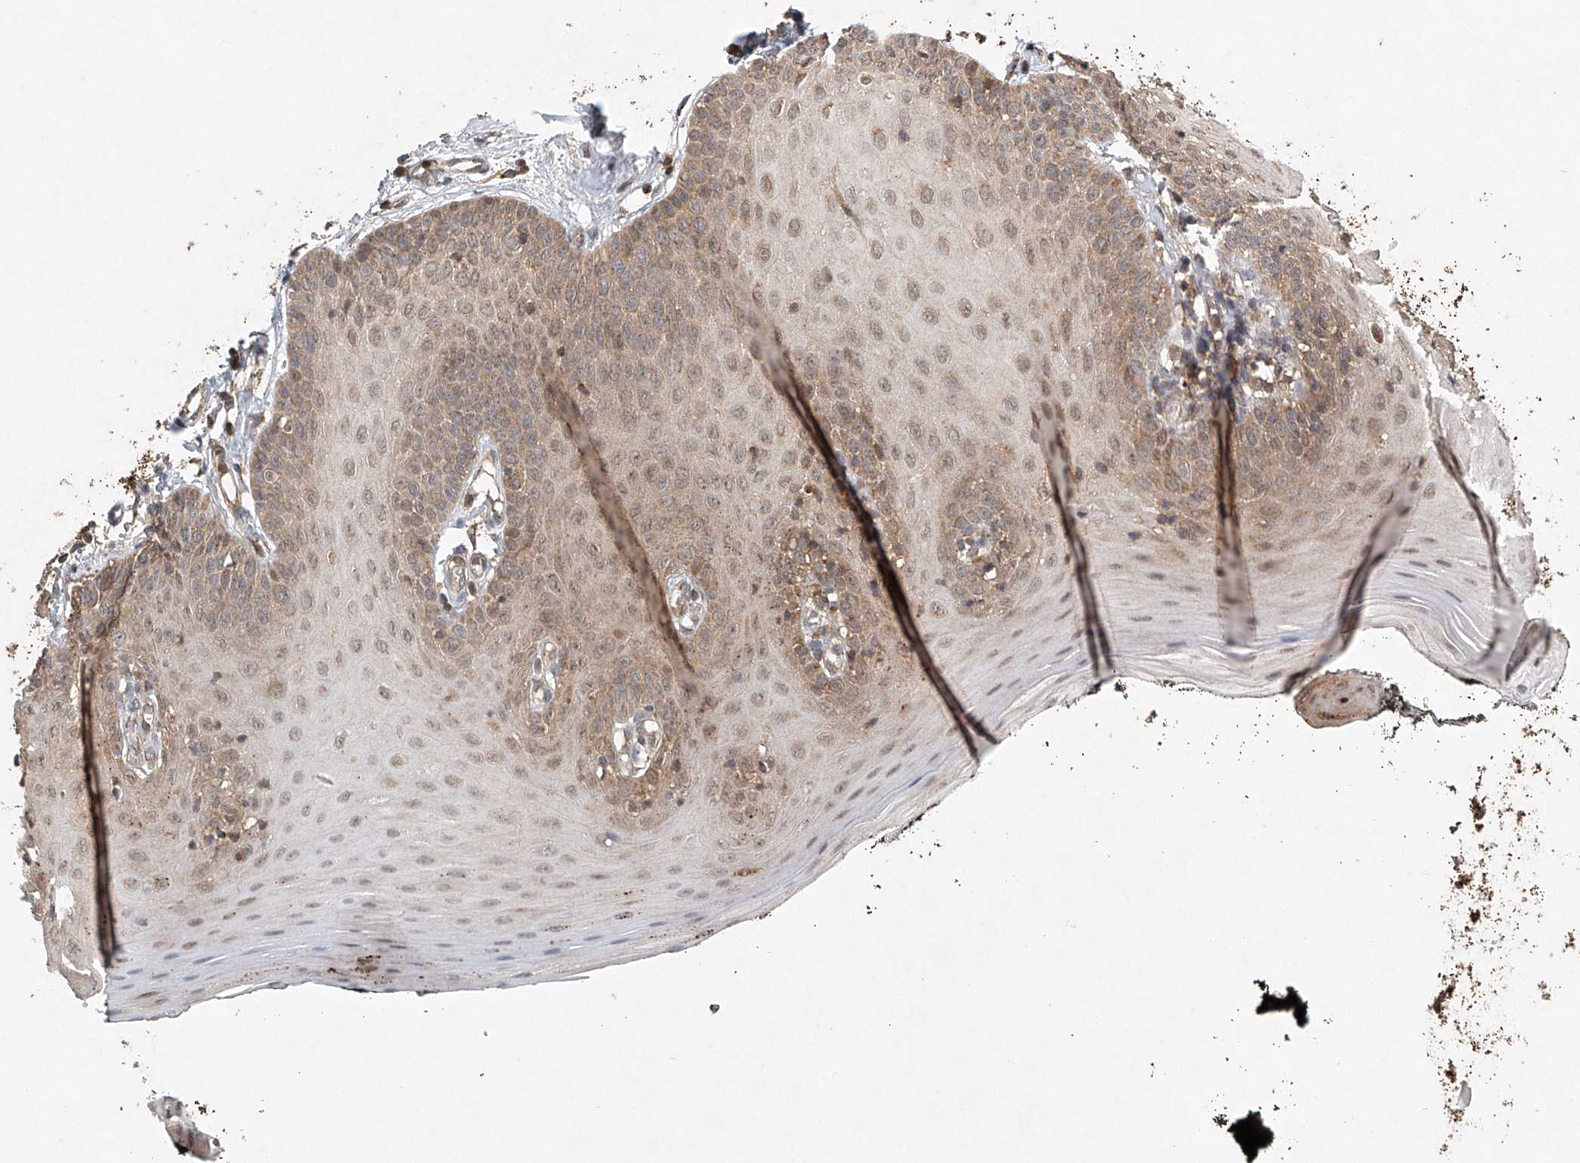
{"staining": {"intensity": "strong", "quantity": "25%-75%", "location": "cytoplasmic/membranous"}, "tissue": "oral mucosa", "cell_type": "Squamous epithelial cells", "image_type": "normal", "snomed": [{"axis": "morphology", "description": "Normal tissue, NOS"}, {"axis": "topography", "description": "Oral tissue"}], "caption": "A brown stain labels strong cytoplasmic/membranous expression of a protein in squamous epithelial cells of normal human oral mucosa.", "gene": "DCAF11", "patient": {"sex": "male", "age": 74}}